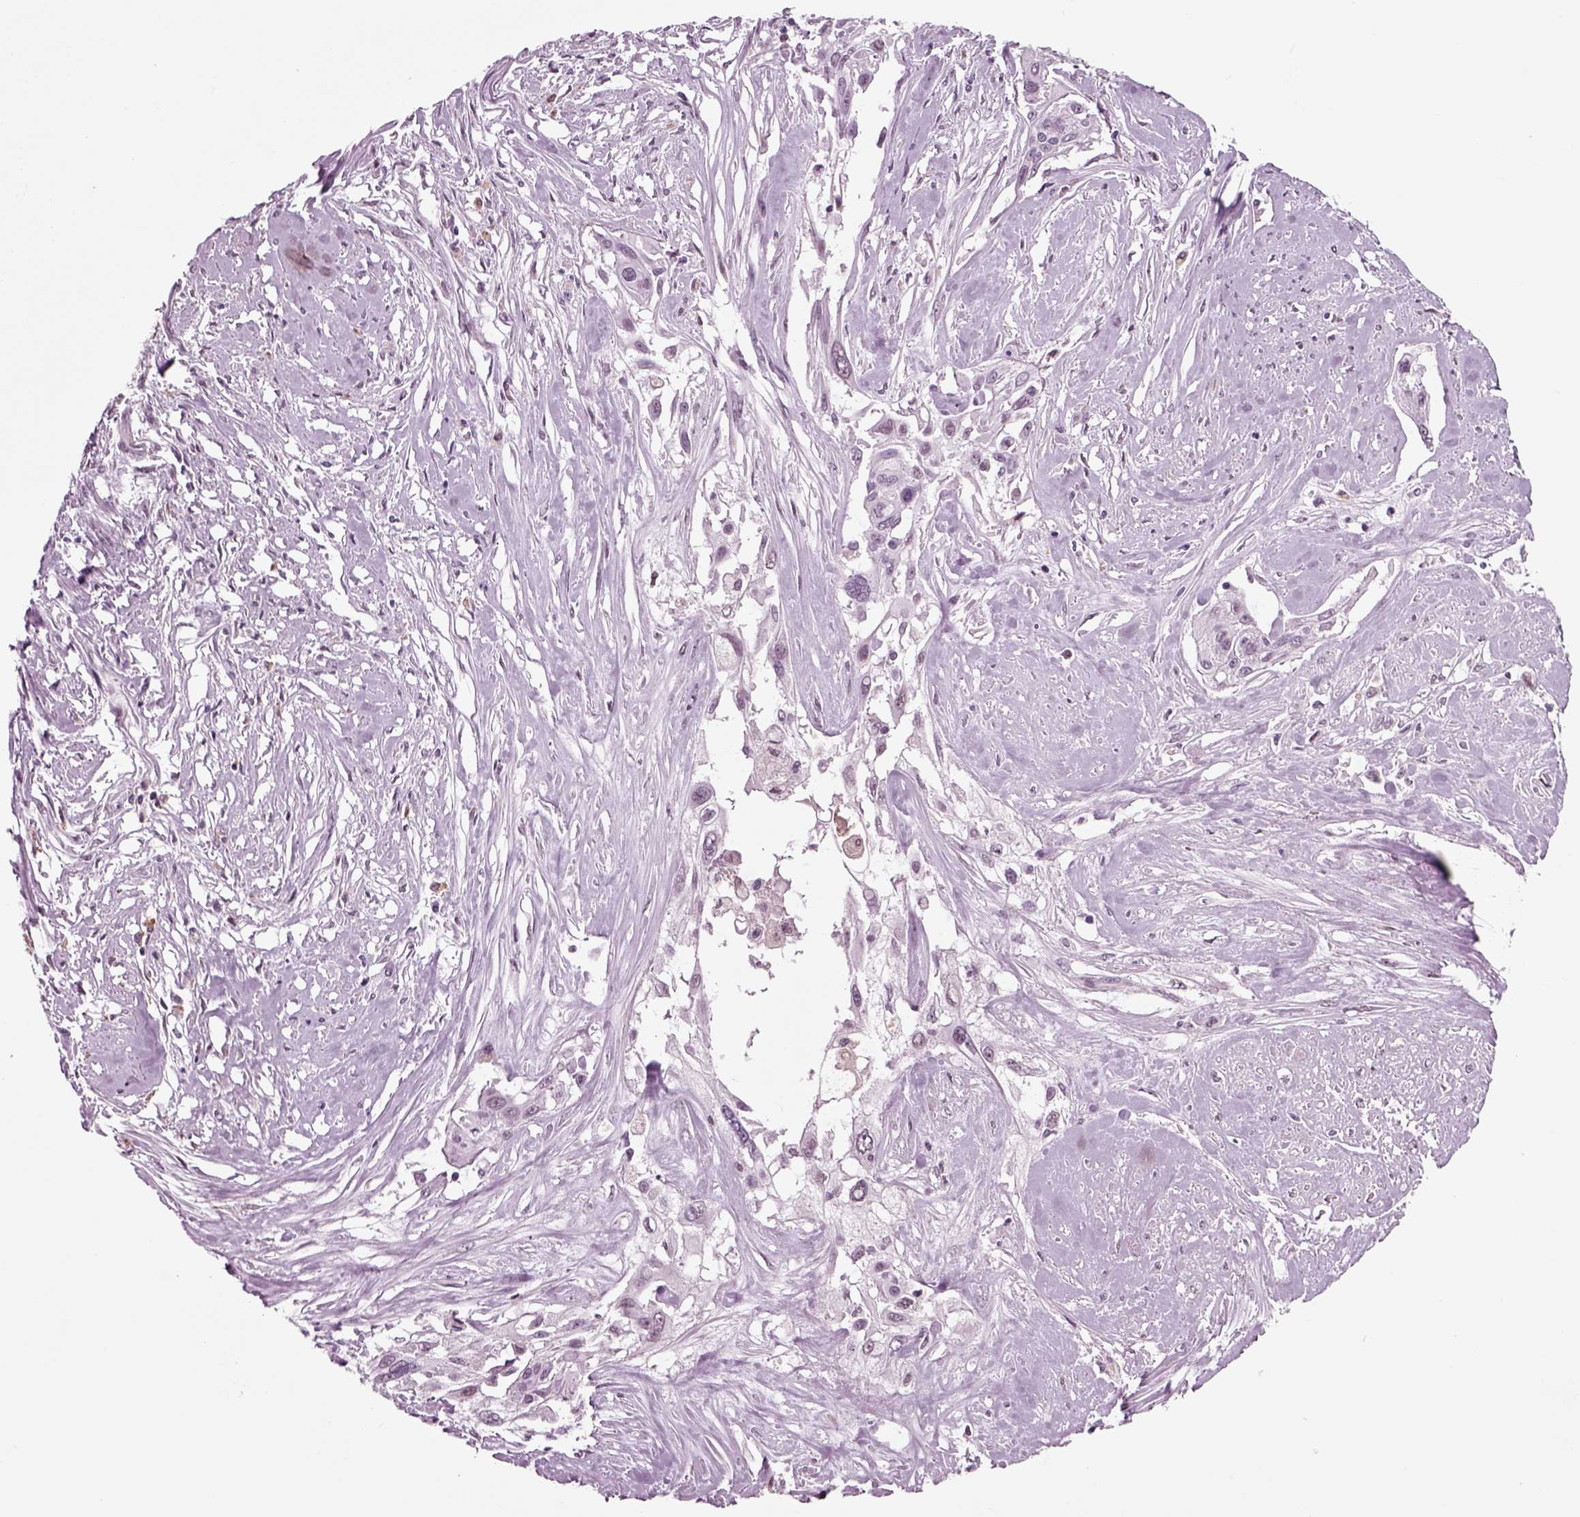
{"staining": {"intensity": "negative", "quantity": "none", "location": "none"}, "tissue": "cervical cancer", "cell_type": "Tumor cells", "image_type": "cancer", "snomed": [{"axis": "morphology", "description": "Squamous cell carcinoma, NOS"}, {"axis": "topography", "description": "Cervix"}], "caption": "Immunohistochemistry of human cervical cancer demonstrates no positivity in tumor cells. The staining was performed using DAB to visualize the protein expression in brown, while the nuclei were stained in blue with hematoxylin (Magnification: 20x).", "gene": "CHGB", "patient": {"sex": "female", "age": 49}}